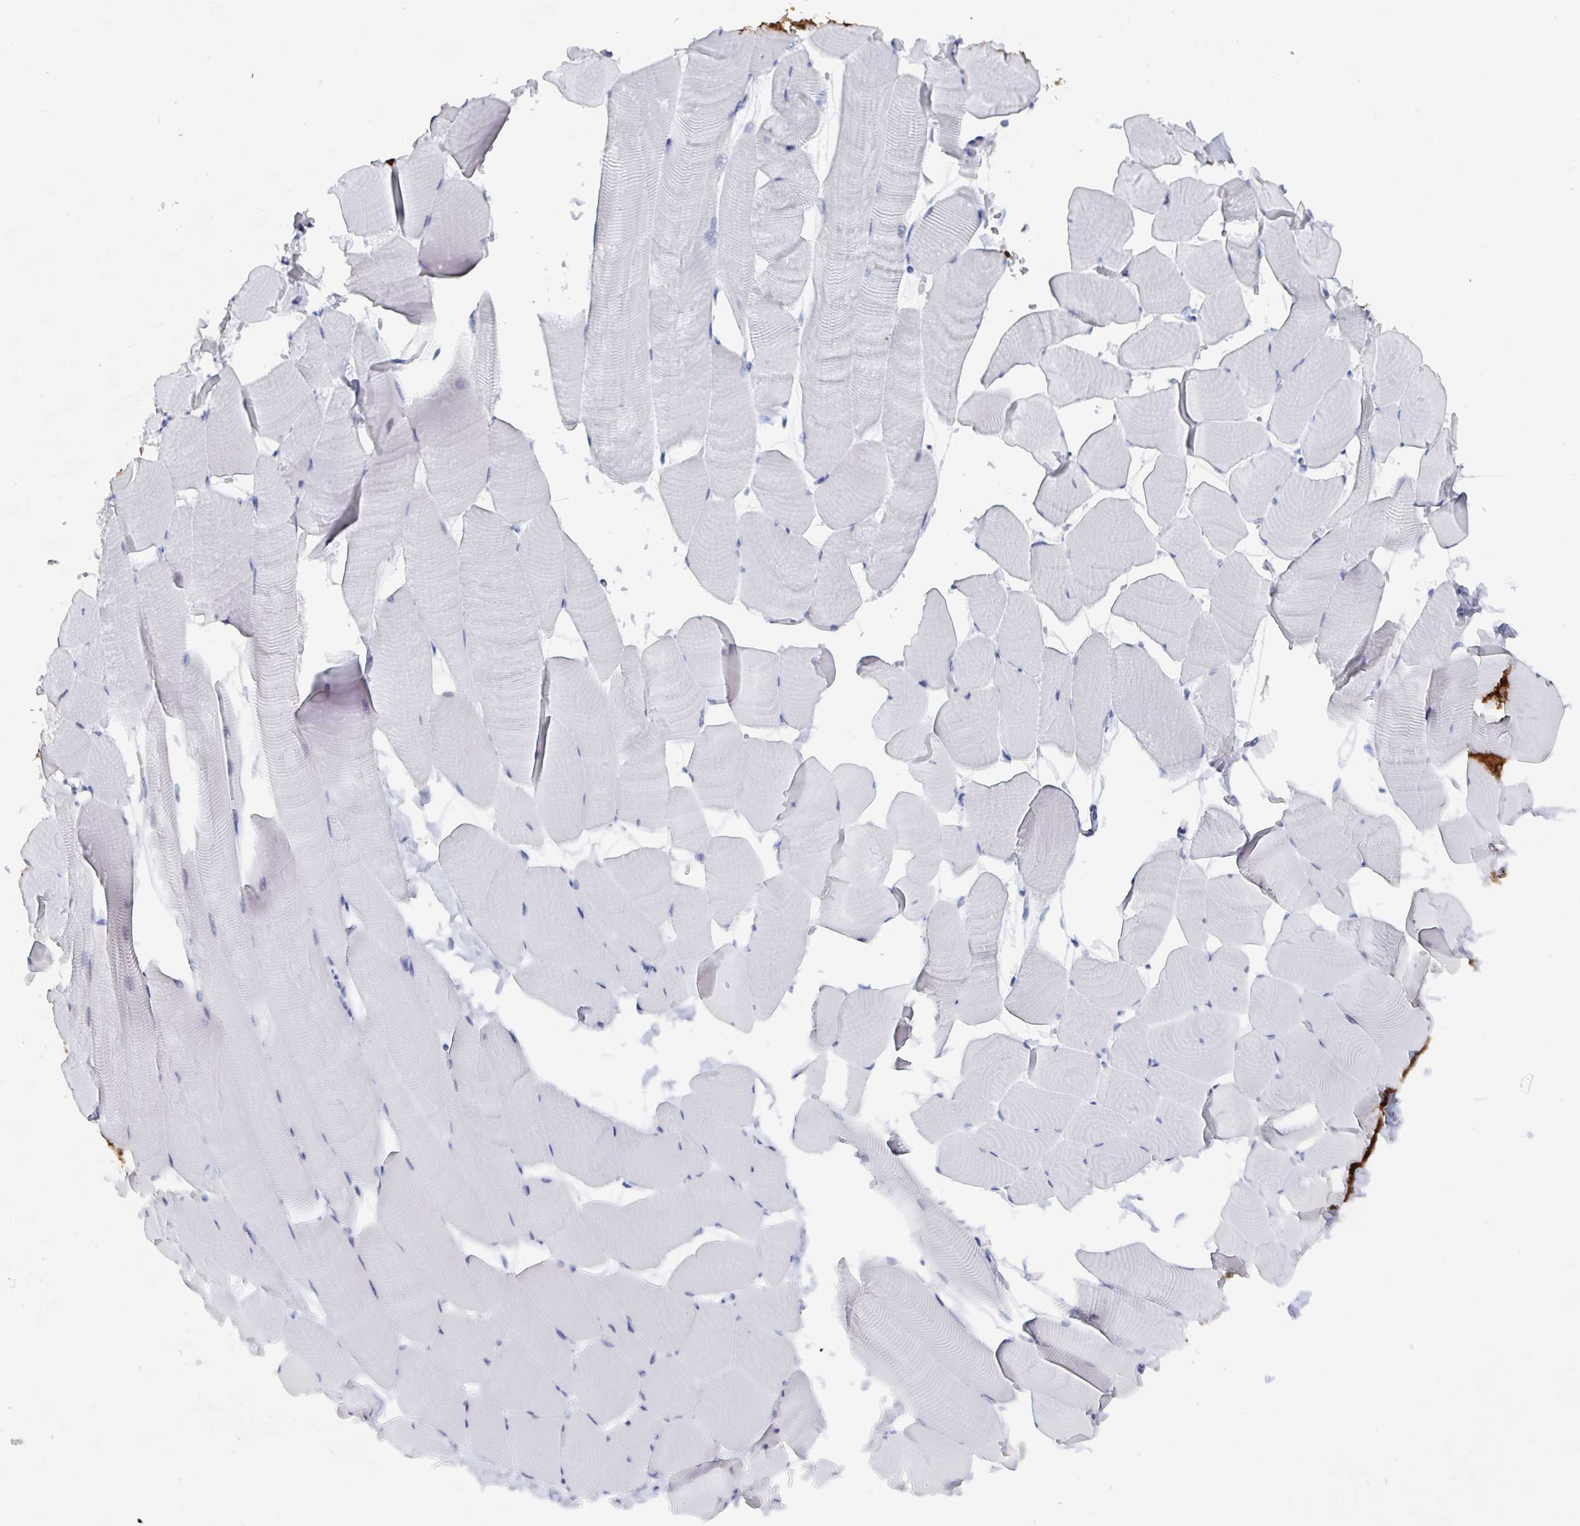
{"staining": {"intensity": "negative", "quantity": "none", "location": "none"}, "tissue": "skeletal muscle", "cell_type": "Myocytes", "image_type": "normal", "snomed": [{"axis": "morphology", "description": "Normal tissue, NOS"}, {"axis": "topography", "description": "Skeletal muscle"}], "caption": "This is an immunohistochemistry micrograph of normal skeletal muscle. There is no staining in myocytes.", "gene": "CAMKV", "patient": {"sex": "male", "age": 25}}